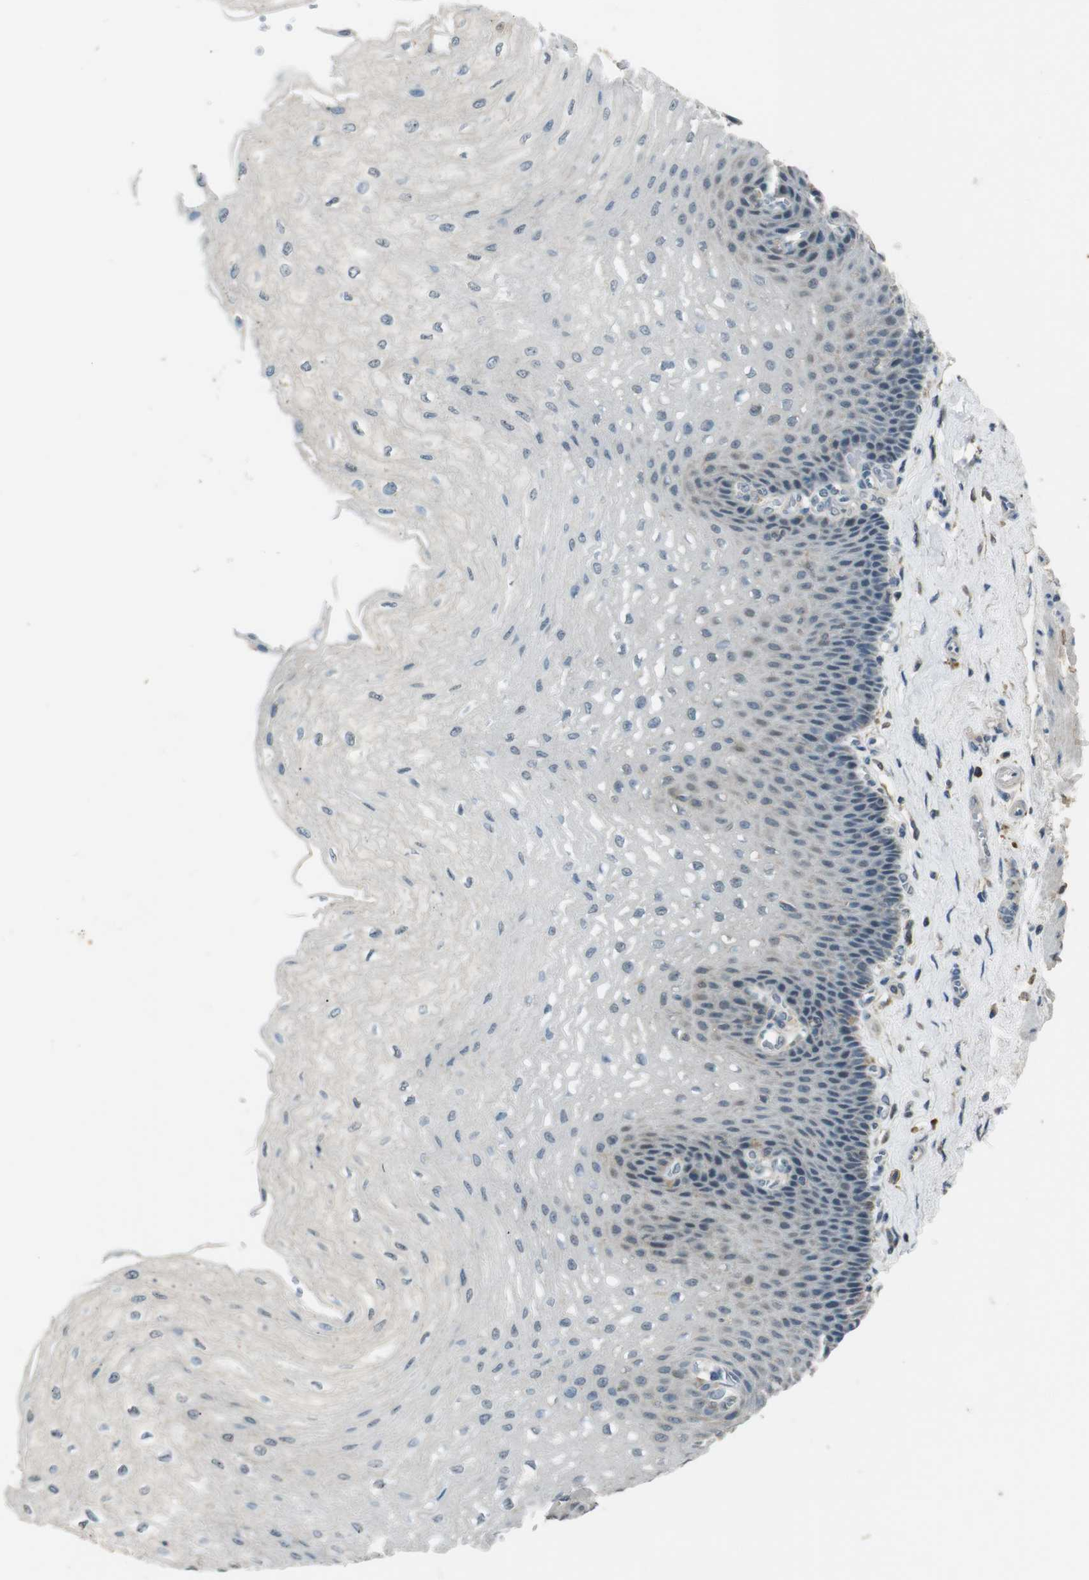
{"staining": {"intensity": "negative", "quantity": "none", "location": "none"}, "tissue": "esophagus", "cell_type": "Squamous epithelial cells", "image_type": "normal", "snomed": [{"axis": "morphology", "description": "Normal tissue, NOS"}, {"axis": "topography", "description": "Esophagus"}], "caption": "IHC micrograph of benign human esophagus stained for a protein (brown), which exhibits no expression in squamous epithelial cells. (DAB immunohistochemistry visualized using brightfield microscopy, high magnification).", "gene": "MAGI2", "patient": {"sex": "female", "age": 72}}